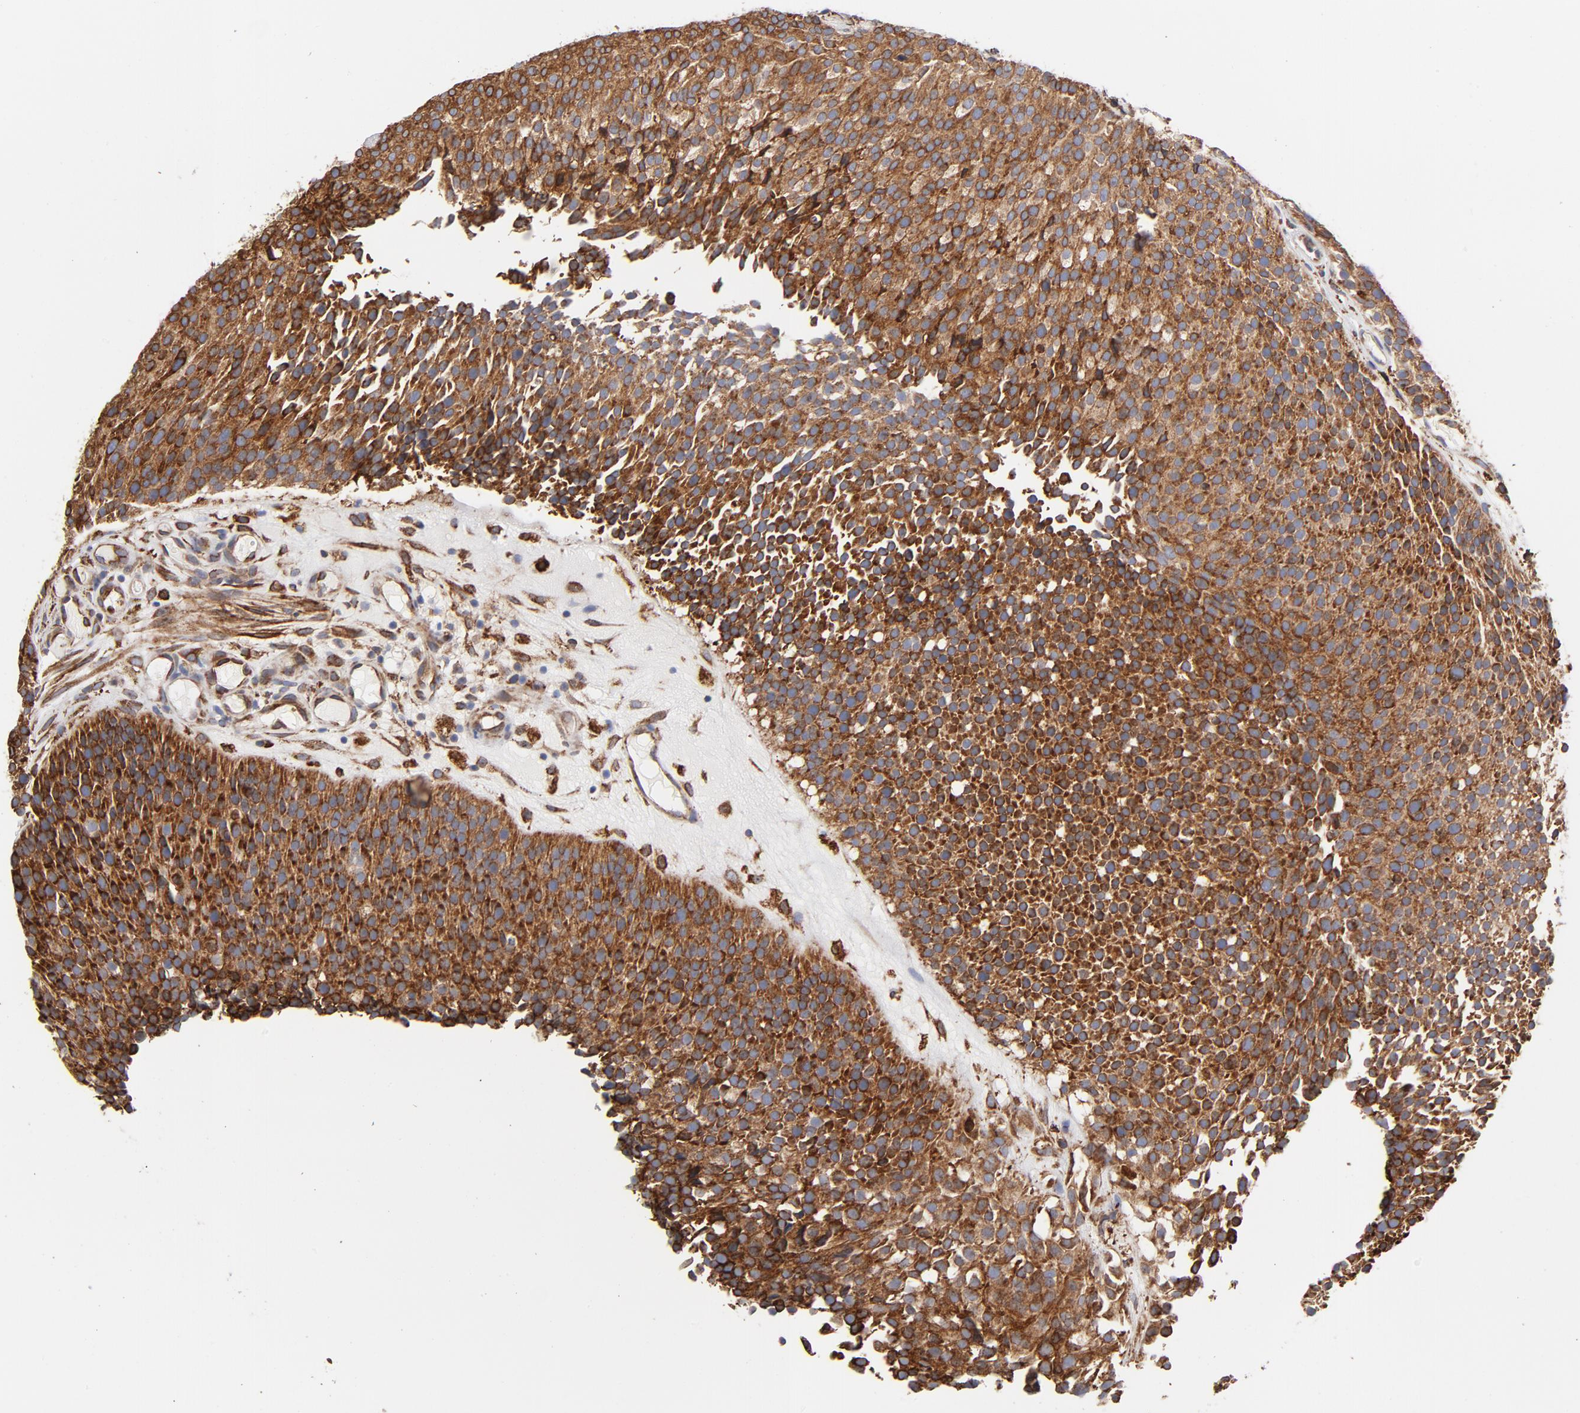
{"staining": {"intensity": "strong", "quantity": ">75%", "location": "cytoplasmic/membranous"}, "tissue": "urothelial cancer", "cell_type": "Tumor cells", "image_type": "cancer", "snomed": [{"axis": "morphology", "description": "Urothelial carcinoma, Low grade"}, {"axis": "topography", "description": "Urinary bladder"}], "caption": "Tumor cells show strong cytoplasmic/membranous expression in approximately >75% of cells in low-grade urothelial carcinoma.", "gene": "CANX", "patient": {"sex": "male", "age": 85}}